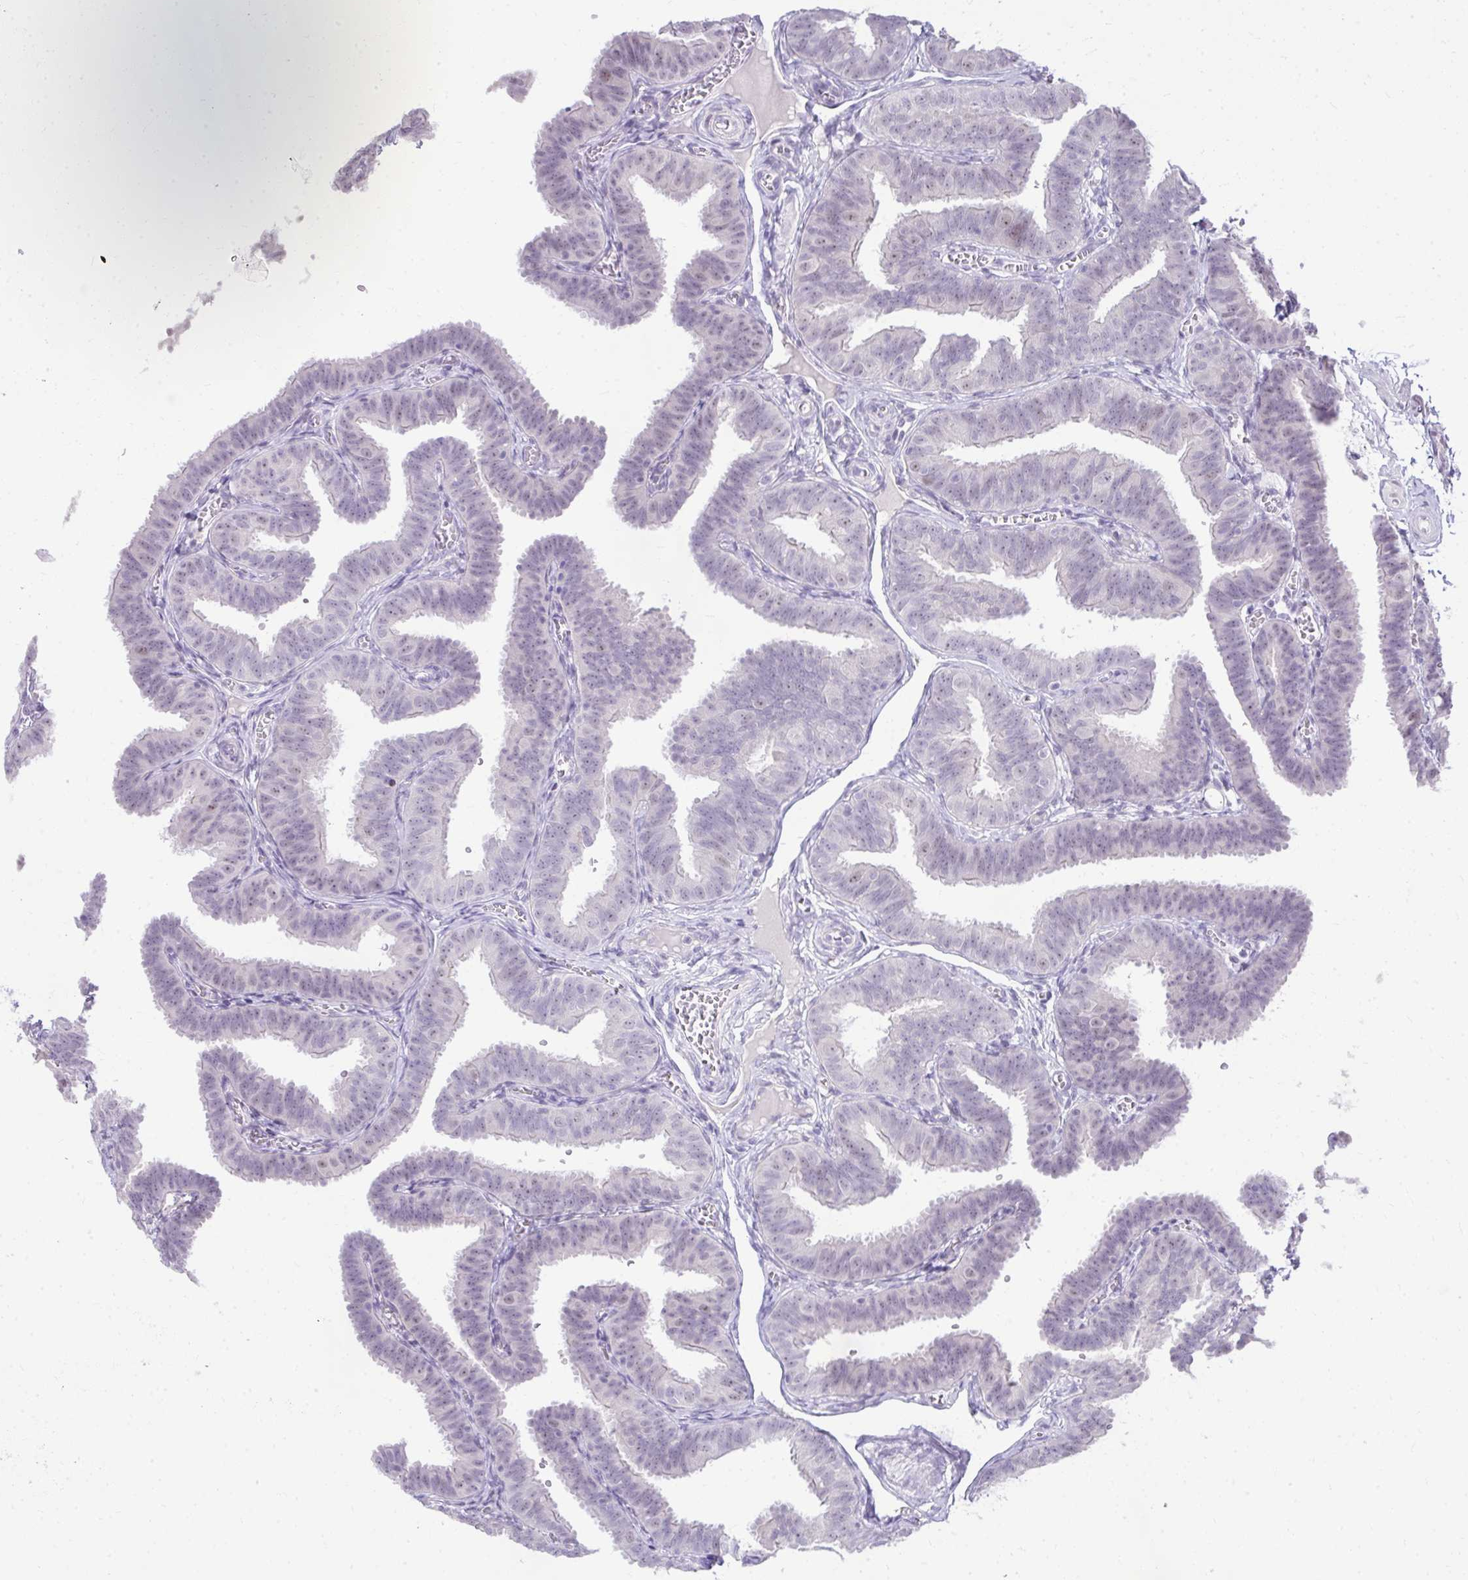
{"staining": {"intensity": "negative", "quantity": "none", "location": "none"}, "tissue": "fallopian tube", "cell_type": "Glandular cells", "image_type": "normal", "snomed": [{"axis": "morphology", "description": "Normal tissue, NOS"}, {"axis": "topography", "description": "Fallopian tube"}], "caption": "High power microscopy image of an immunohistochemistry histopathology image of unremarkable fallopian tube, revealing no significant expression in glandular cells.", "gene": "EID3", "patient": {"sex": "female", "age": 25}}